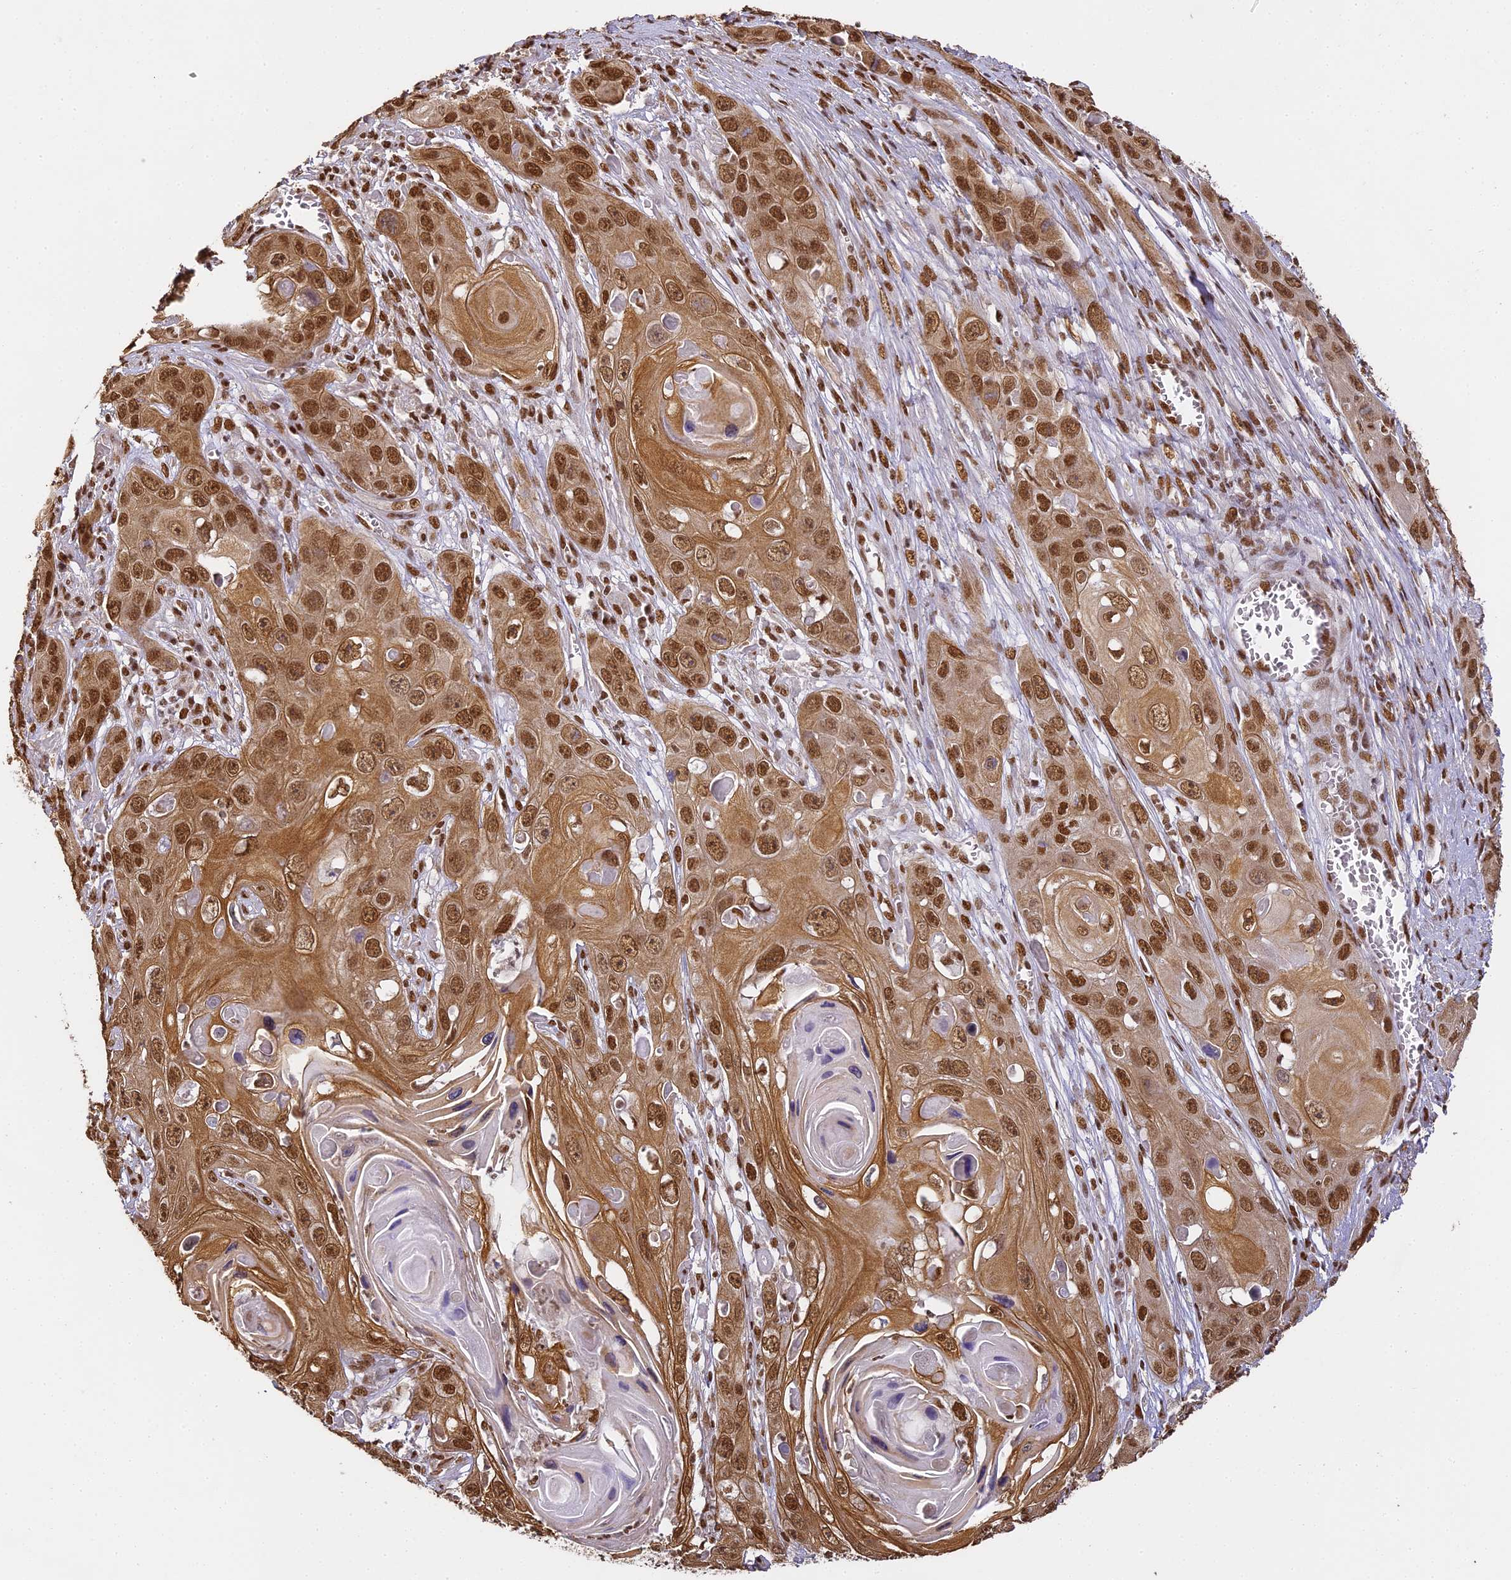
{"staining": {"intensity": "strong", "quantity": ">75%", "location": "cytoplasmic/membranous,nuclear"}, "tissue": "skin cancer", "cell_type": "Tumor cells", "image_type": "cancer", "snomed": [{"axis": "morphology", "description": "Squamous cell carcinoma, NOS"}, {"axis": "topography", "description": "Skin"}], "caption": "Human skin cancer stained with a protein marker reveals strong staining in tumor cells.", "gene": "HNRNPA1", "patient": {"sex": "male", "age": 55}}